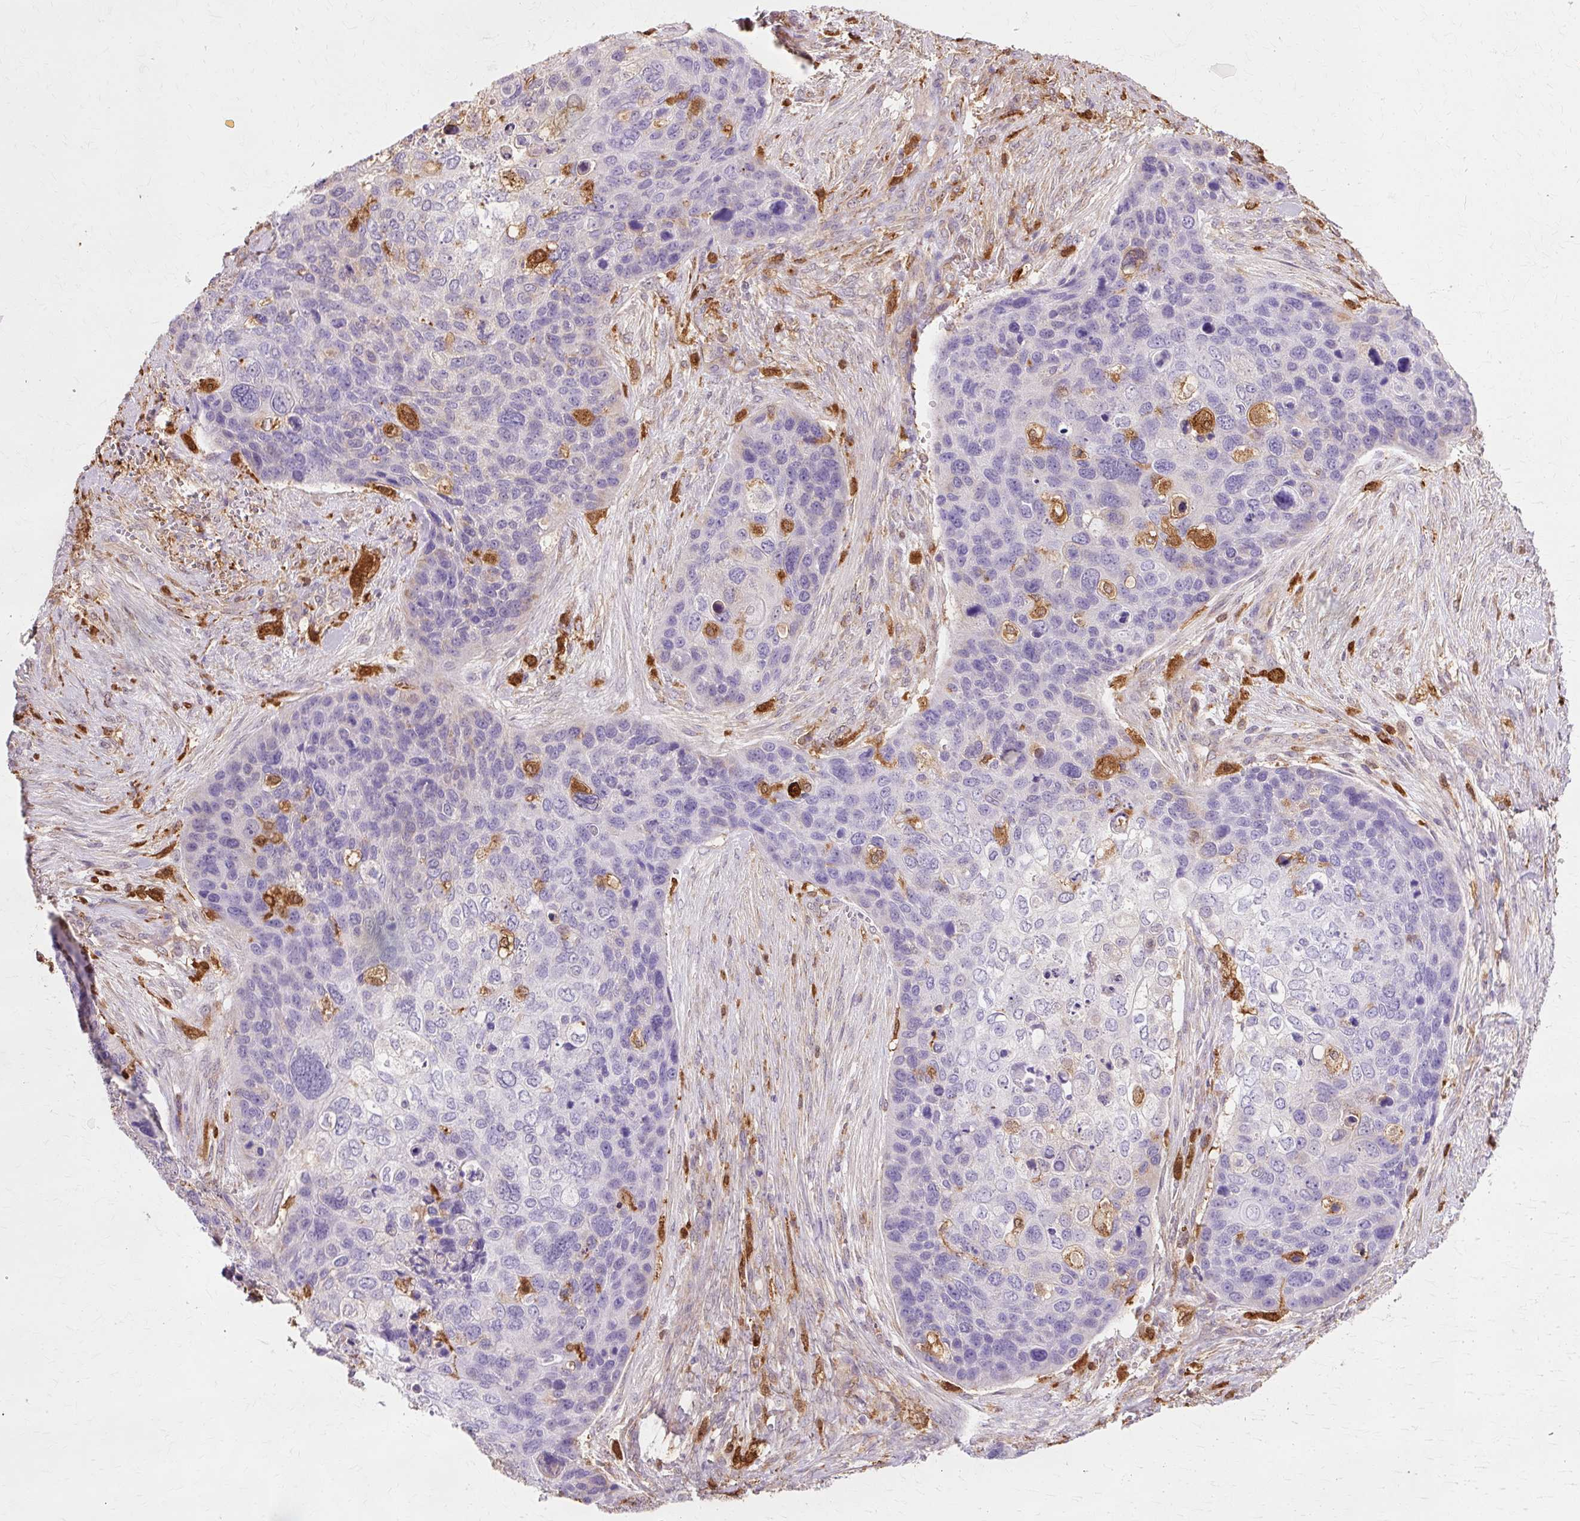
{"staining": {"intensity": "negative", "quantity": "none", "location": "none"}, "tissue": "skin cancer", "cell_type": "Tumor cells", "image_type": "cancer", "snomed": [{"axis": "morphology", "description": "Basal cell carcinoma"}, {"axis": "topography", "description": "Skin"}], "caption": "Tumor cells are negative for protein expression in human skin cancer (basal cell carcinoma).", "gene": "GPX1", "patient": {"sex": "female", "age": 74}}